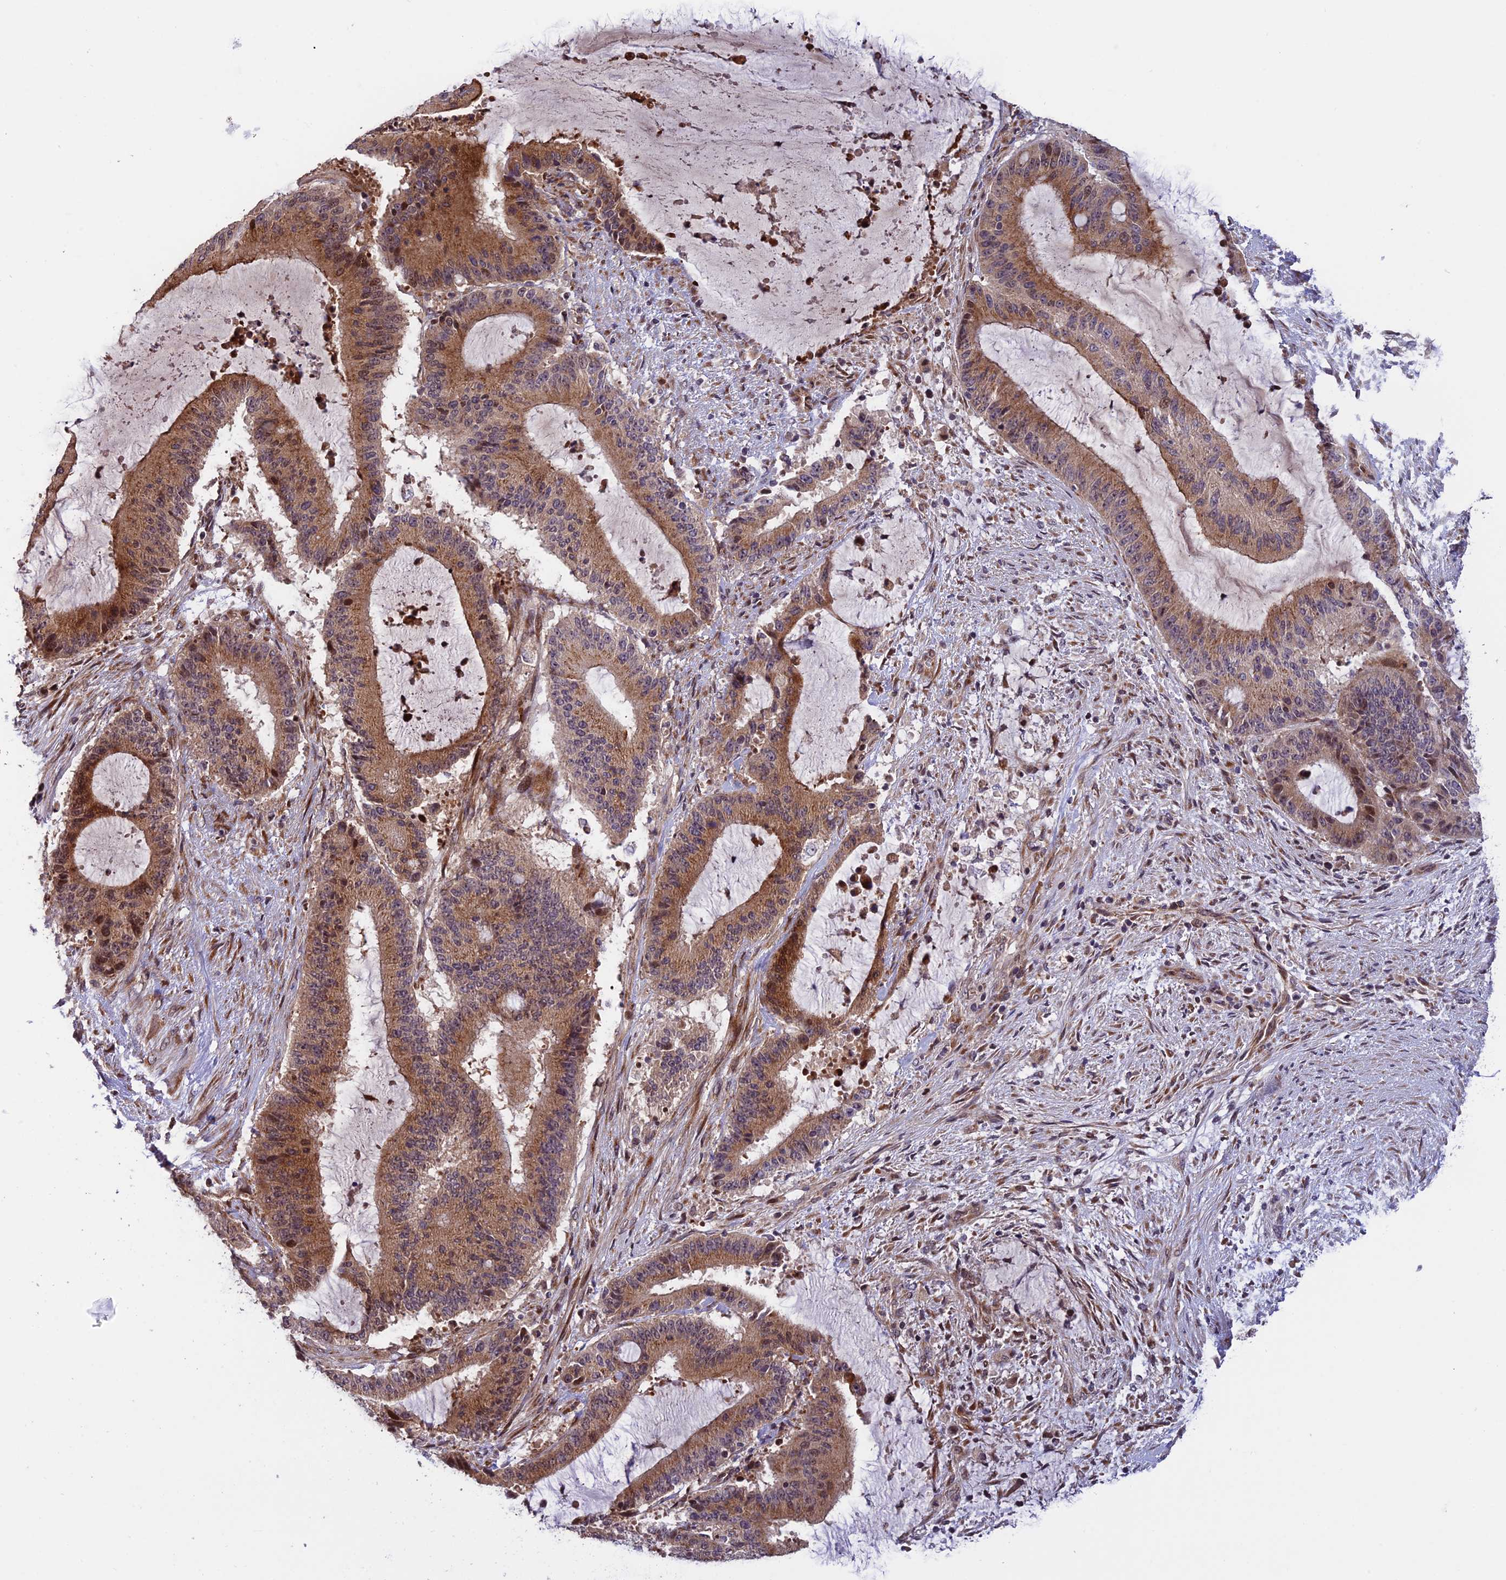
{"staining": {"intensity": "moderate", "quantity": ">75%", "location": "cytoplasmic/membranous,nuclear"}, "tissue": "liver cancer", "cell_type": "Tumor cells", "image_type": "cancer", "snomed": [{"axis": "morphology", "description": "Normal tissue, NOS"}, {"axis": "morphology", "description": "Cholangiocarcinoma"}, {"axis": "topography", "description": "Liver"}, {"axis": "topography", "description": "Peripheral nerve tissue"}], "caption": "A brown stain labels moderate cytoplasmic/membranous and nuclear staining of a protein in liver cancer (cholangiocarcinoma) tumor cells.", "gene": "SMIM7", "patient": {"sex": "female", "age": 73}}